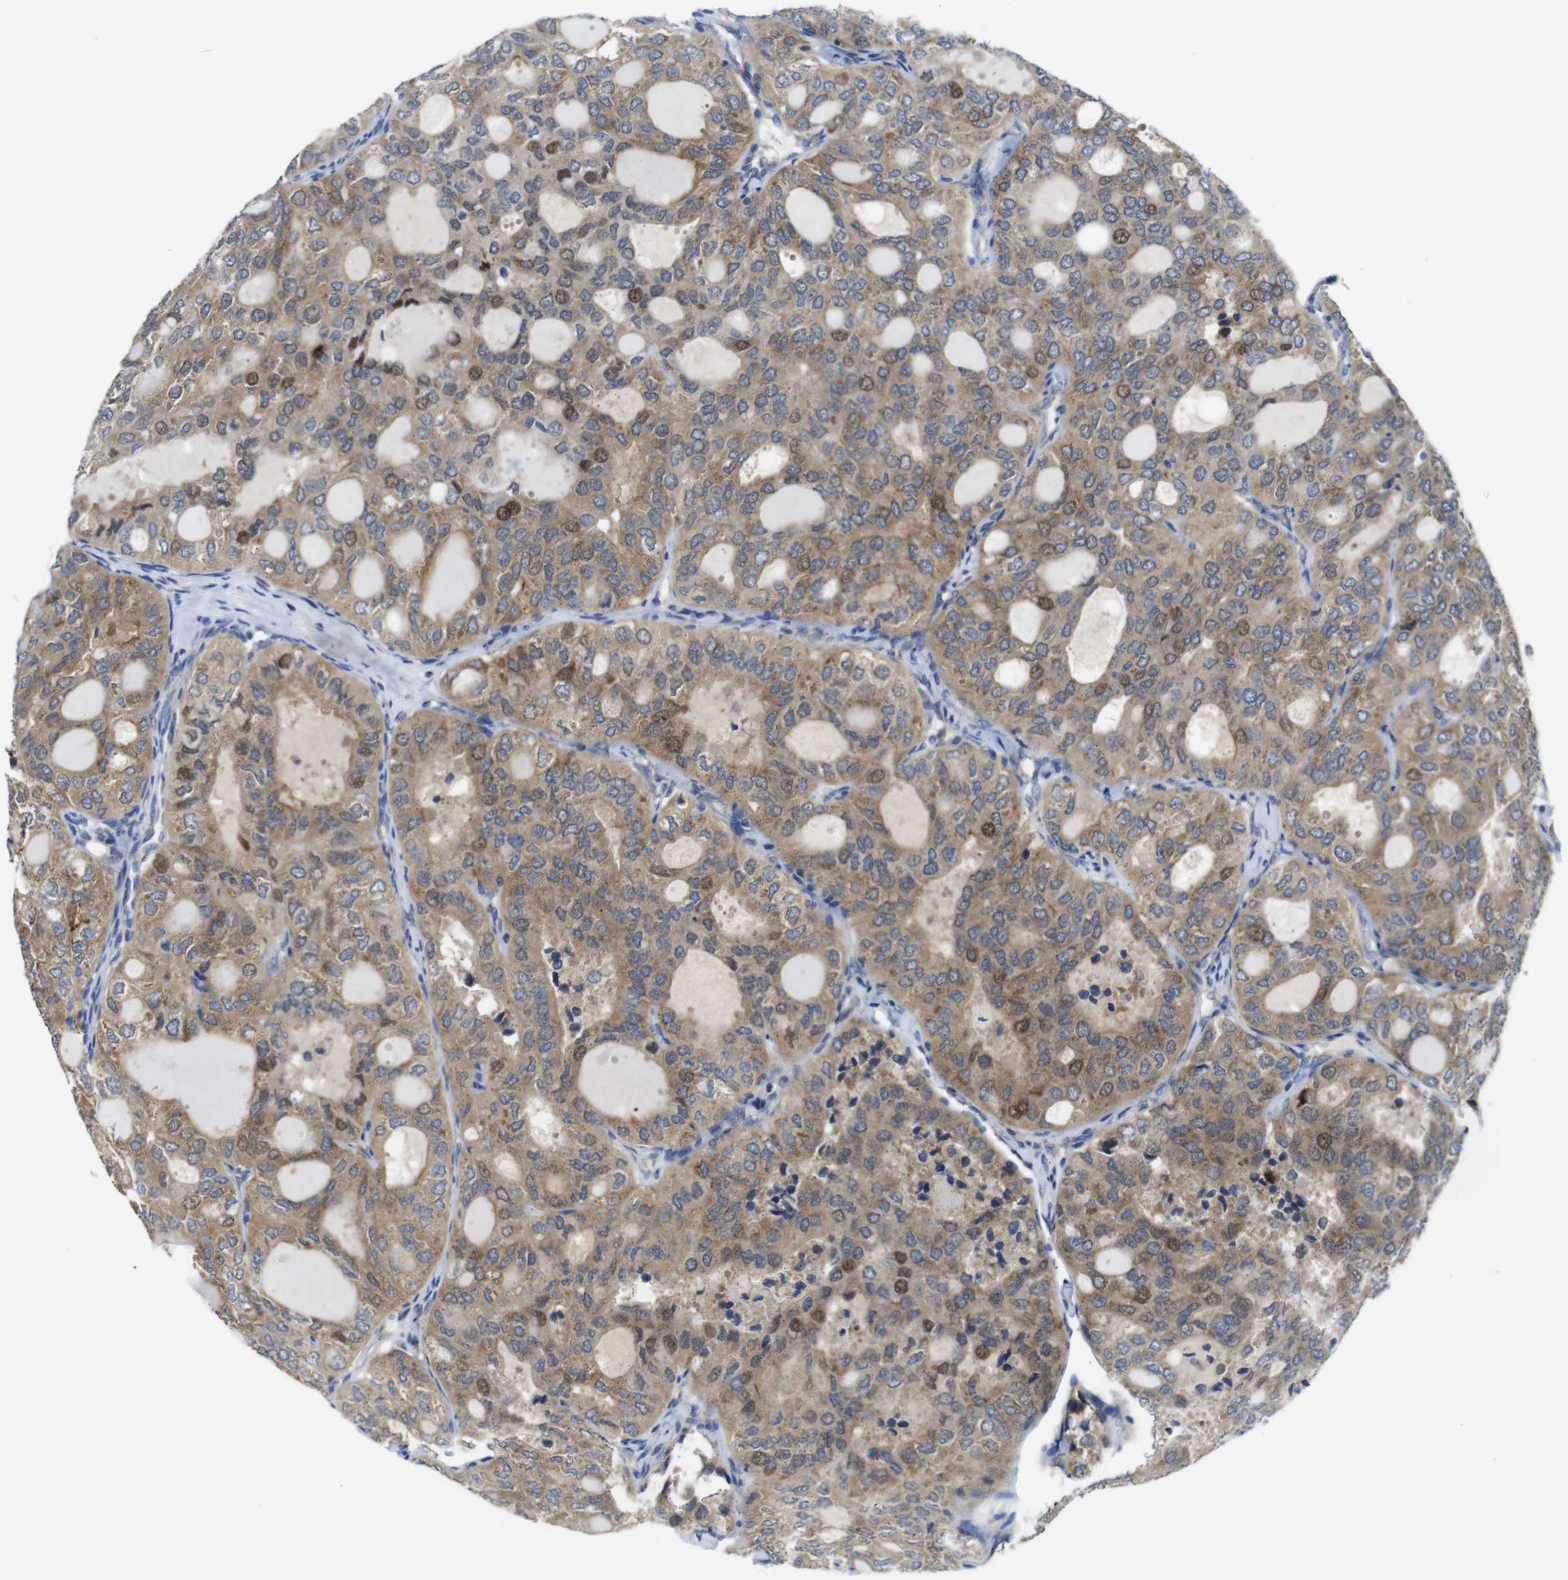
{"staining": {"intensity": "moderate", "quantity": ">75%", "location": "cytoplasmic/membranous,nuclear"}, "tissue": "thyroid cancer", "cell_type": "Tumor cells", "image_type": "cancer", "snomed": [{"axis": "morphology", "description": "Follicular adenoma carcinoma, NOS"}, {"axis": "topography", "description": "Thyroid gland"}], "caption": "IHC micrograph of neoplastic tissue: human follicular adenoma carcinoma (thyroid) stained using immunohistochemistry reveals medium levels of moderate protein expression localized specifically in the cytoplasmic/membranous and nuclear of tumor cells, appearing as a cytoplasmic/membranous and nuclear brown color.", "gene": "DDRGK1", "patient": {"sex": "male", "age": 75}}